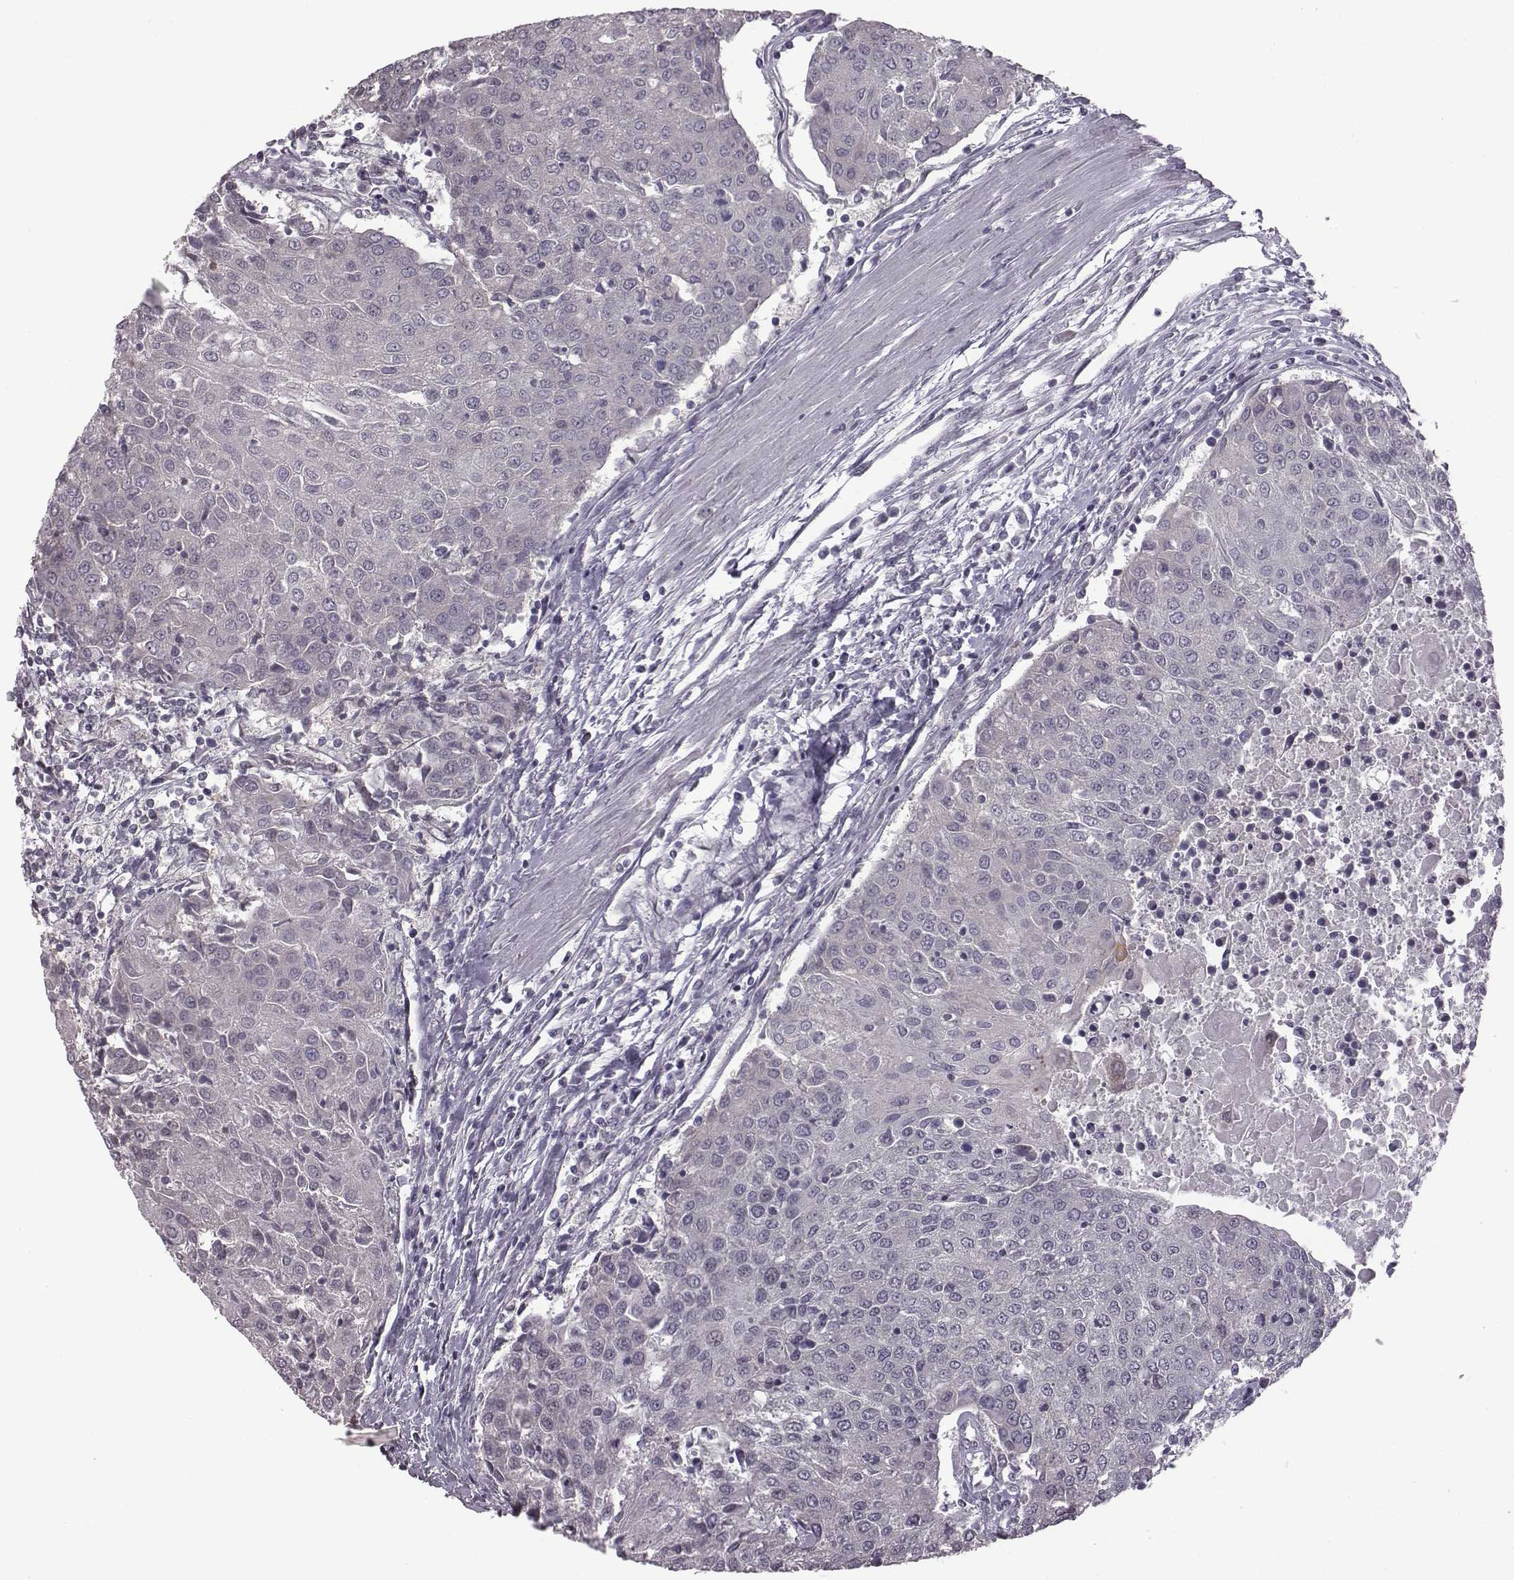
{"staining": {"intensity": "negative", "quantity": "none", "location": "none"}, "tissue": "urothelial cancer", "cell_type": "Tumor cells", "image_type": "cancer", "snomed": [{"axis": "morphology", "description": "Urothelial carcinoma, High grade"}, {"axis": "topography", "description": "Urinary bladder"}], "caption": "Immunohistochemistry photomicrograph of neoplastic tissue: urothelial carcinoma (high-grade) stained with DAB displays no significant protein expression in tumor cells. (DAB (3,3'-diaminobenzidine) IHC visualized using brightfield microscopy, high magnification).", "gene": "BICDL1", "patient": {"sex": "female", "age": 85}}